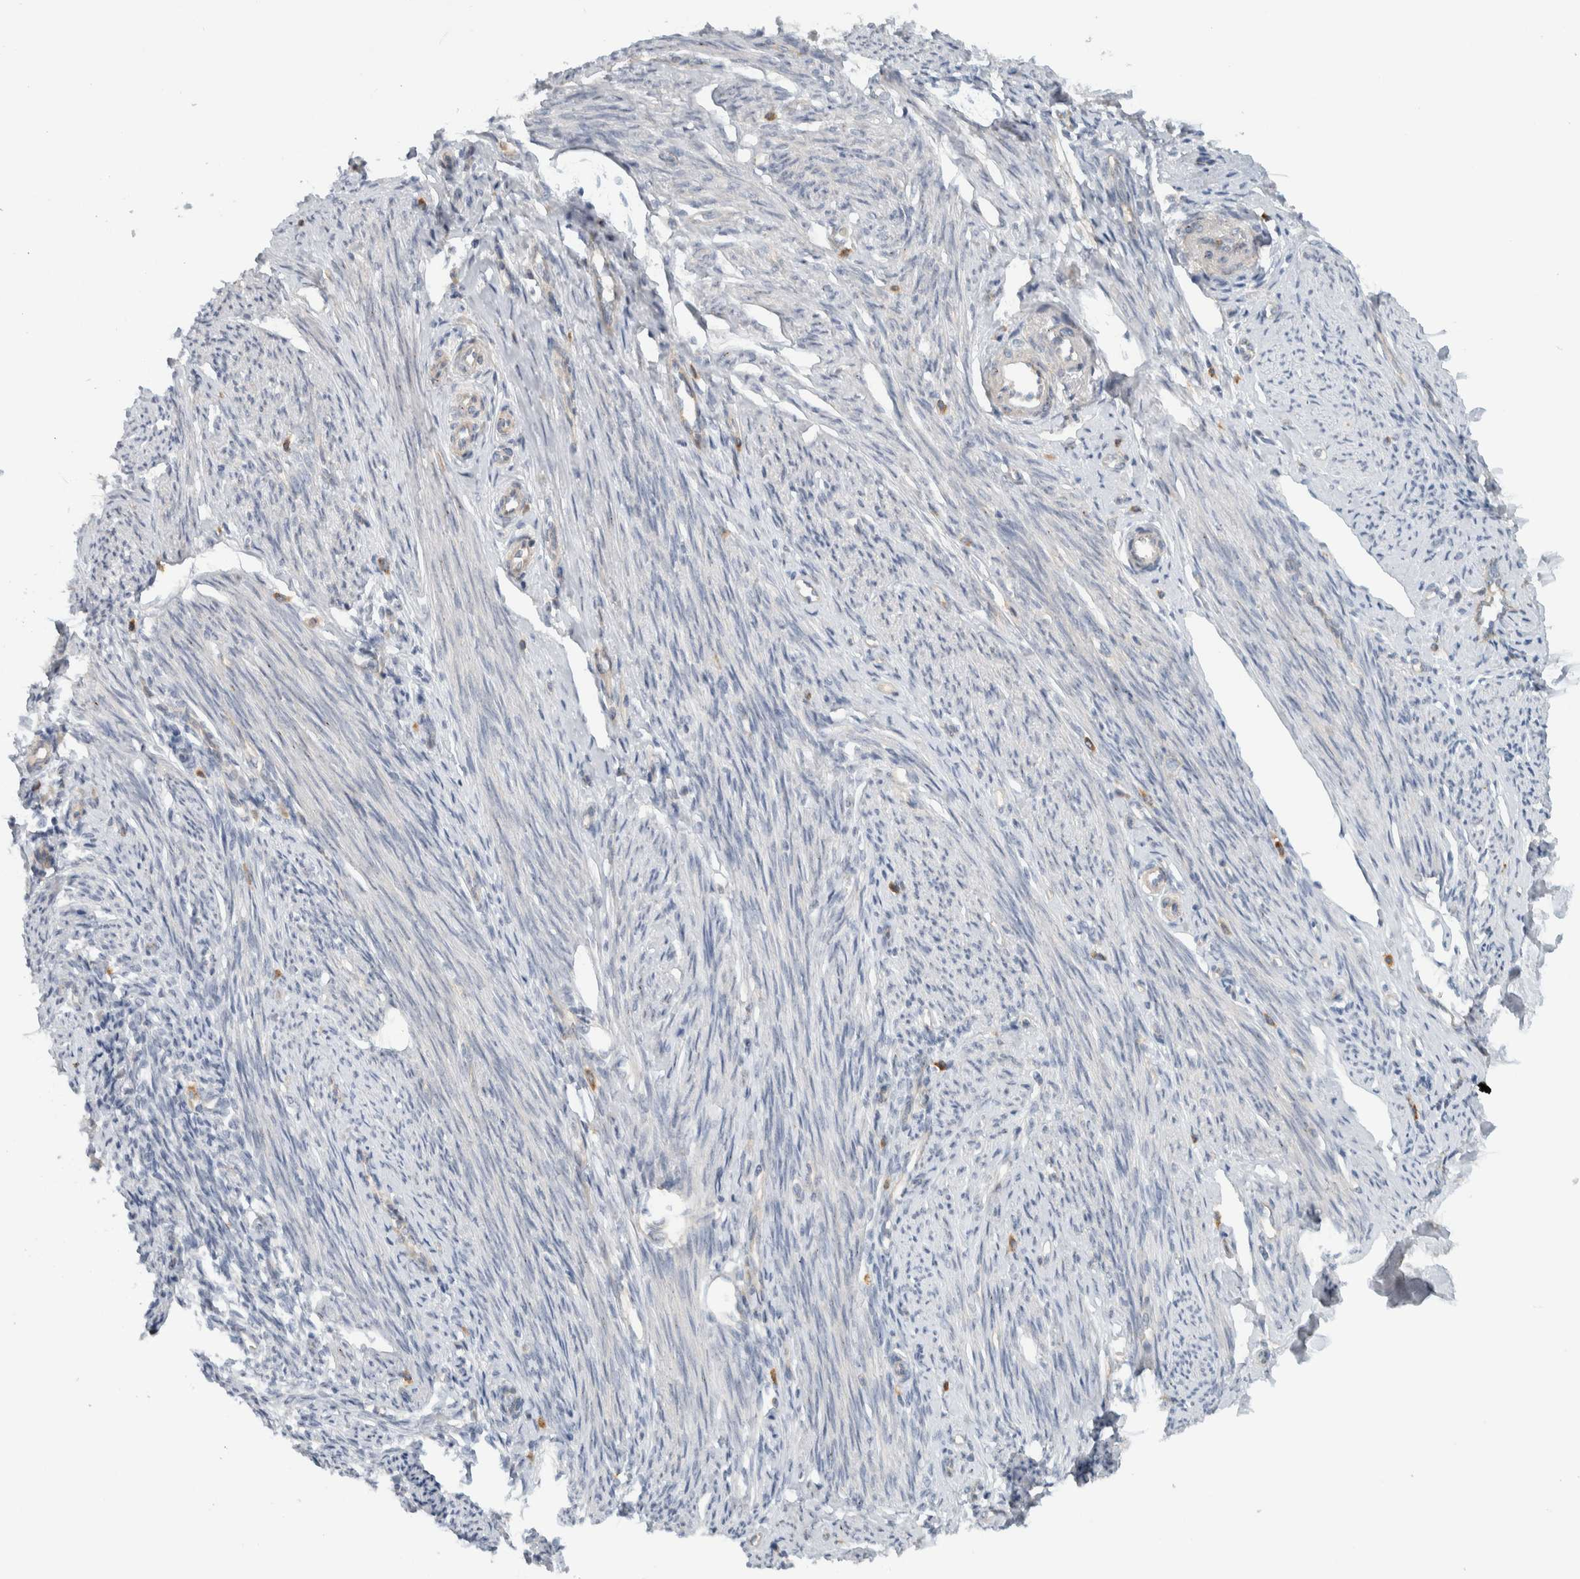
{"staining": {"intensity": "negative", "quantity": "none", "location": "none"}, "tissue": "endometrium", "cell_type": "Cells in endometrial stroma", "image_type": "normal", "snomed": [{"axis": "morphology", "description": "Normal tissue, NOS"}, {"axis": "topography", "description": "Endometrium"}], "caption": "Immunohistochemistry micrograph of normal endometrium: human endometrium stained with DAB shows no significant protein staining in cells in endometrial stroma.", "gene": "MPRIP", "patient": {"sex": "female", "age": 56}}